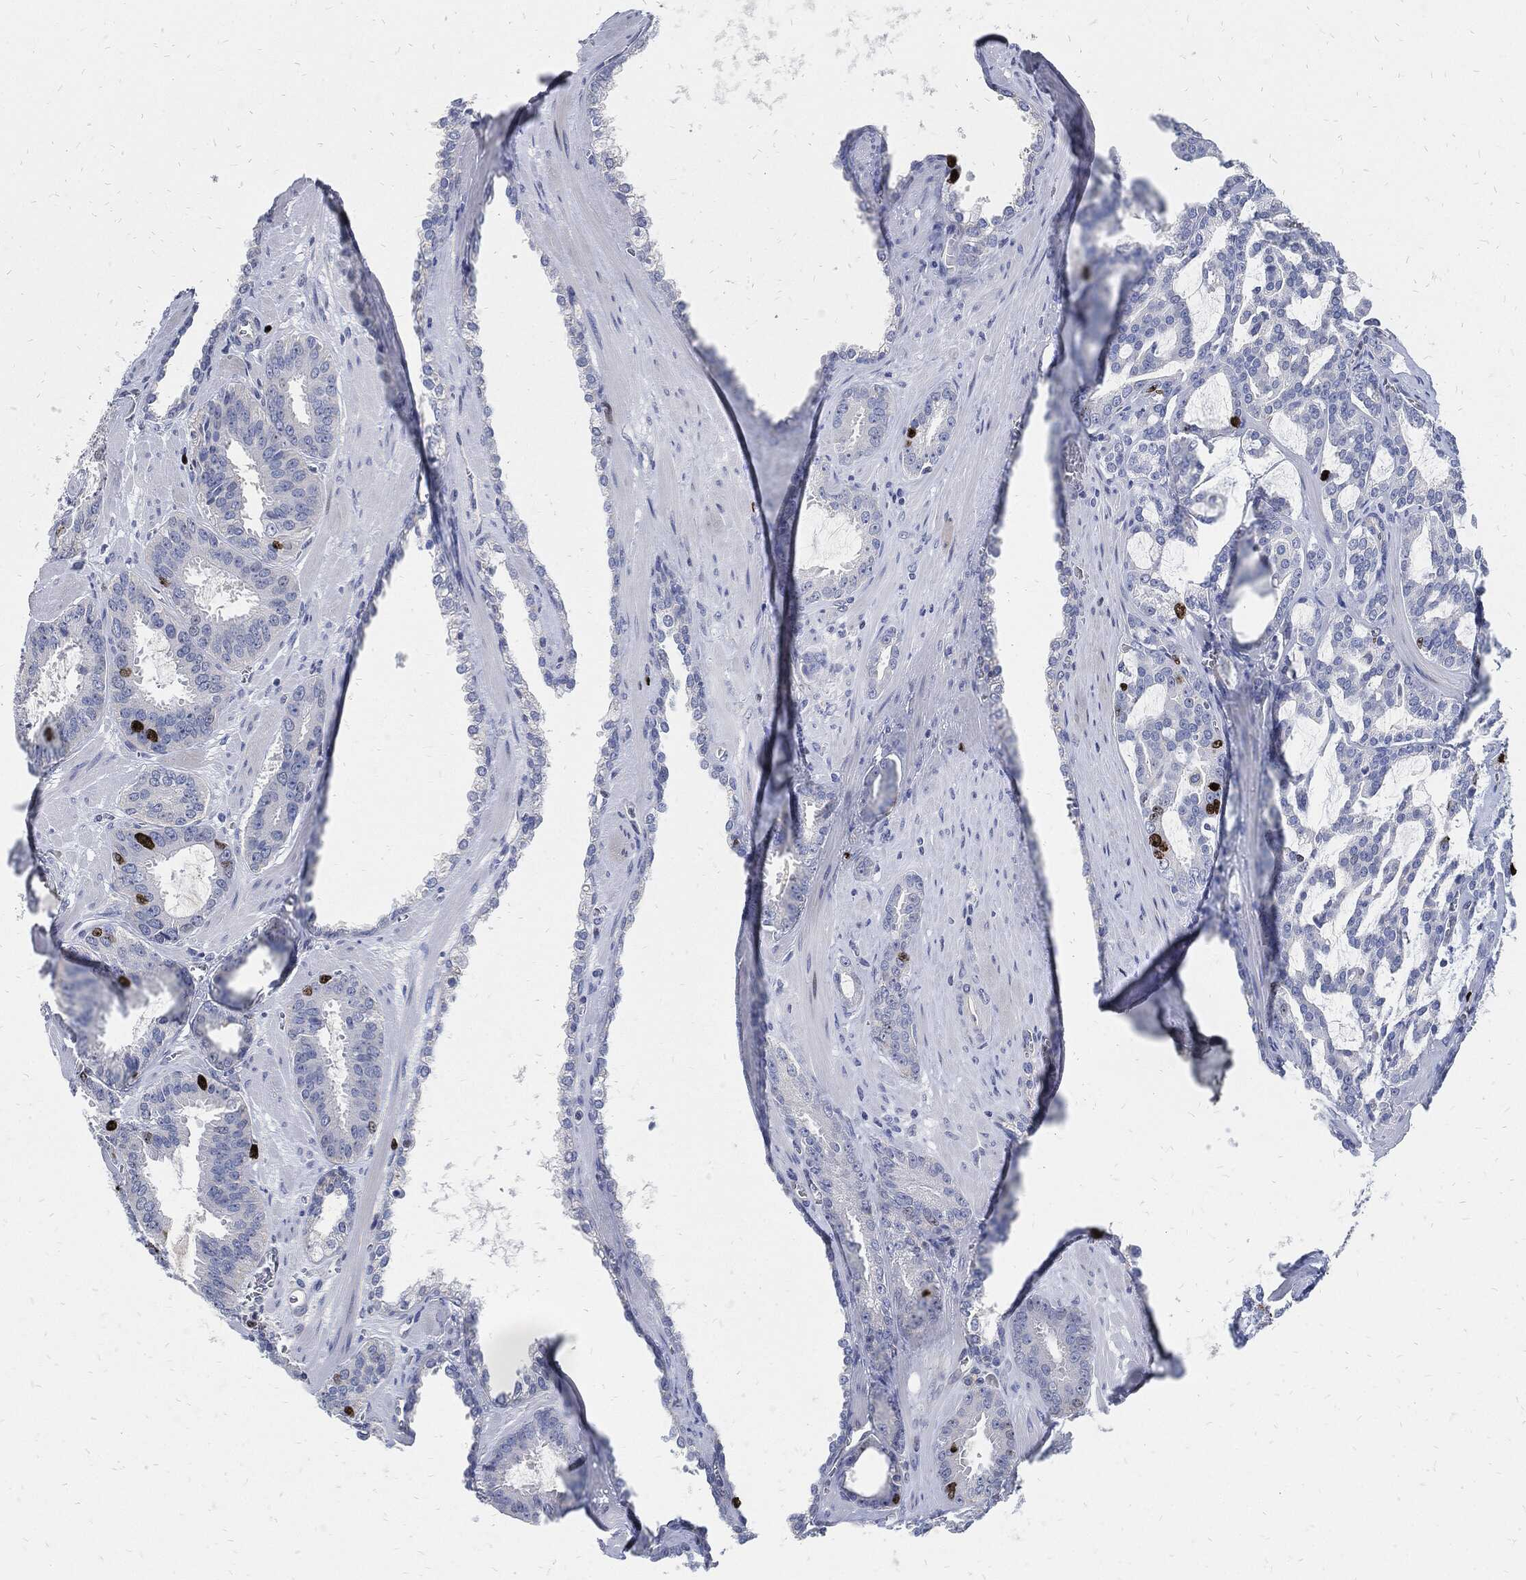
{"staining": {"intensity": "strong", "quantity": "<25%", "location": "nuclear"}, "tissue": "prostate cancer", "cell_type": "Tumor cells", "image_type": "cancer", "snomed": [{"axis": "morphology", "description": "Adenocarcinoma, NOS"}, {"axis": "topography", "description": "Prostate"}], "caption": "Prostate cancer stained with IHC demonstrates strong nuclear positivity in approximately <25% of tumor cells.", "gene": "MKI67", "patient": {"sex": "male", "age": 67}}